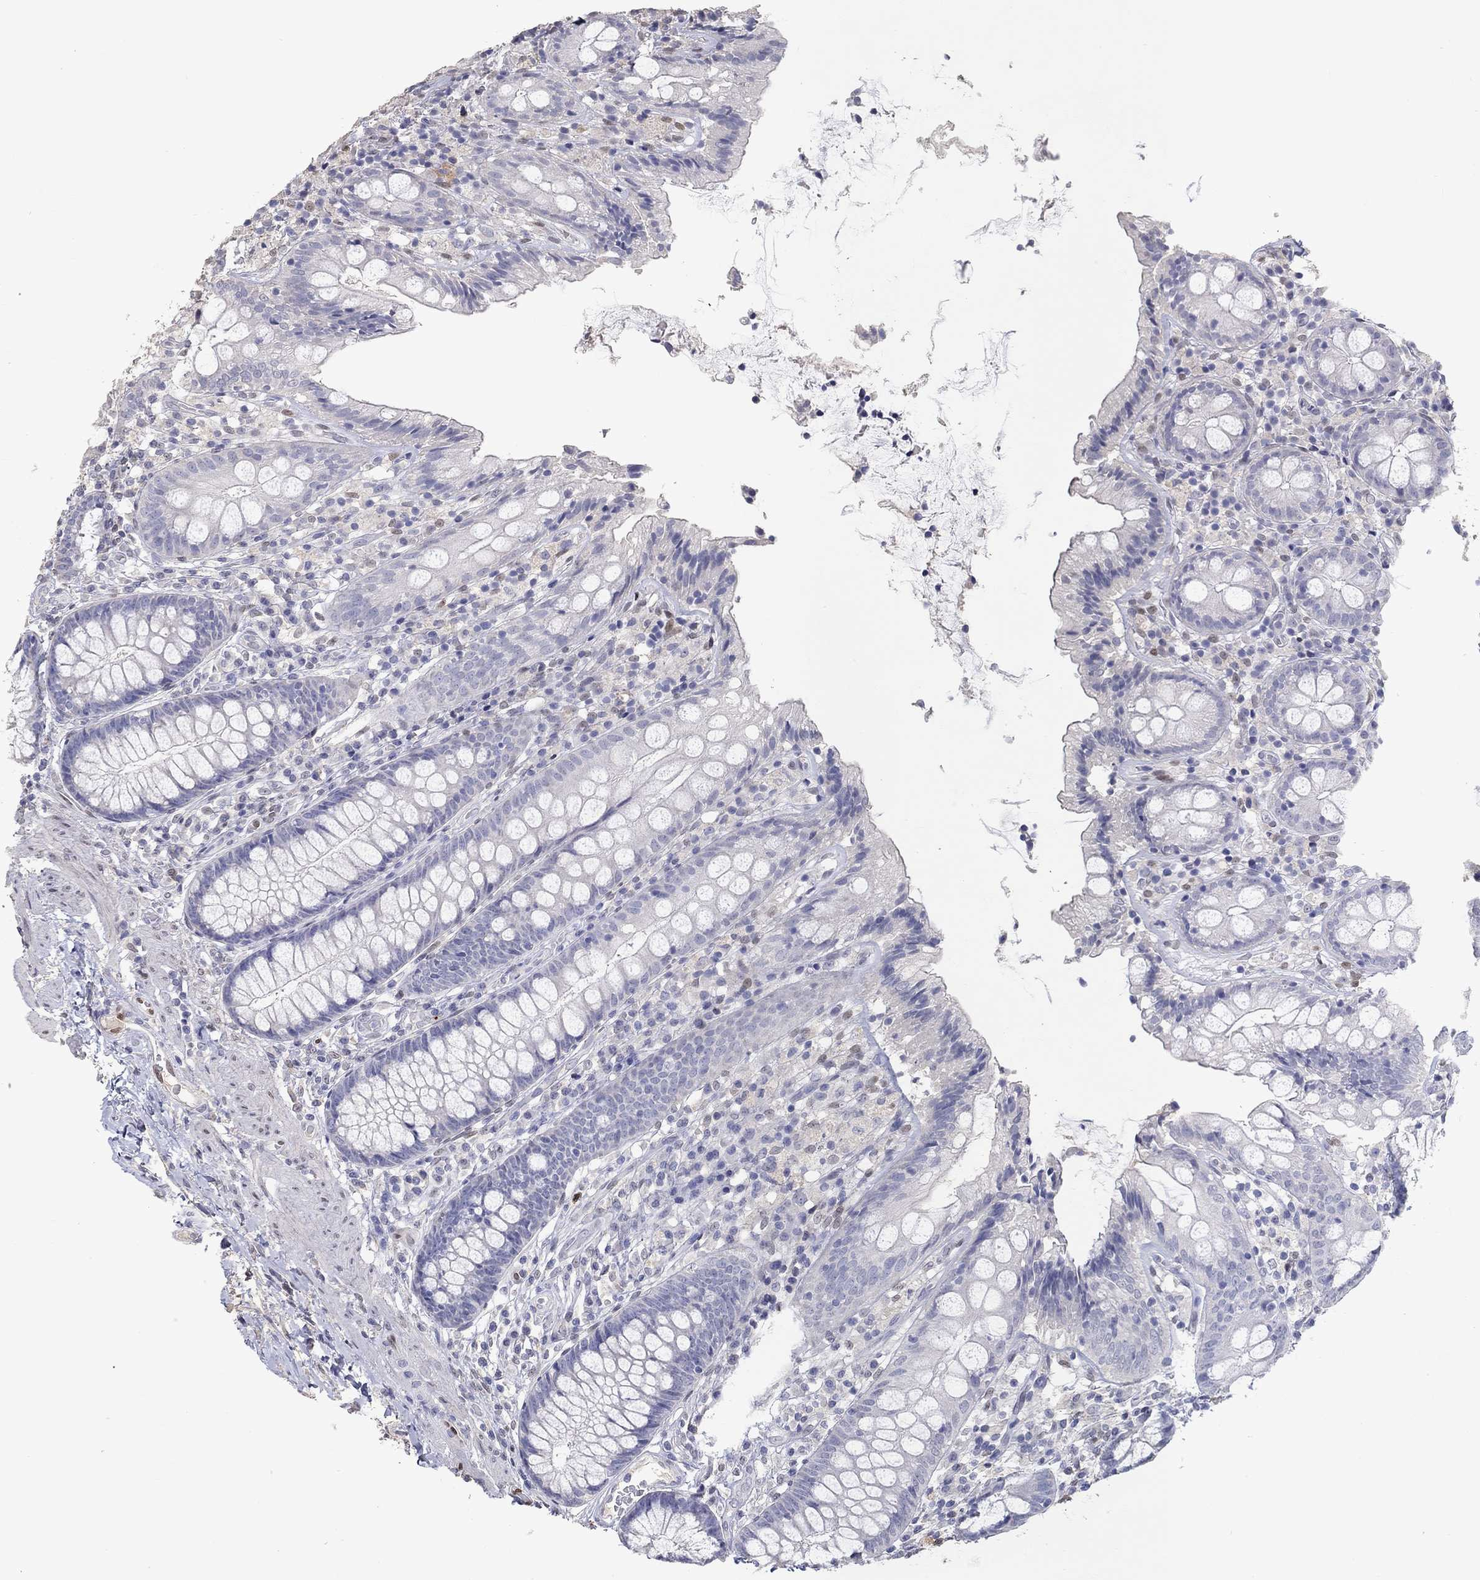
{"staining": {"intensity": "weak", "quantity": "<25%", "location": "nuclear"}, "tissue": "colon", "cell_type": "Endothelial cells", "image_type": "normal", "snomed": [{"axis": "morphology", "description": "Normal tissue, NOS"}, {"axis": "topography", "description": "Colon"}], "caption": "IHC of normal colon exhibits no expression in endothelial cells.", "gene": "FGF2", "patient": {"sex": "female", "age": 86}}